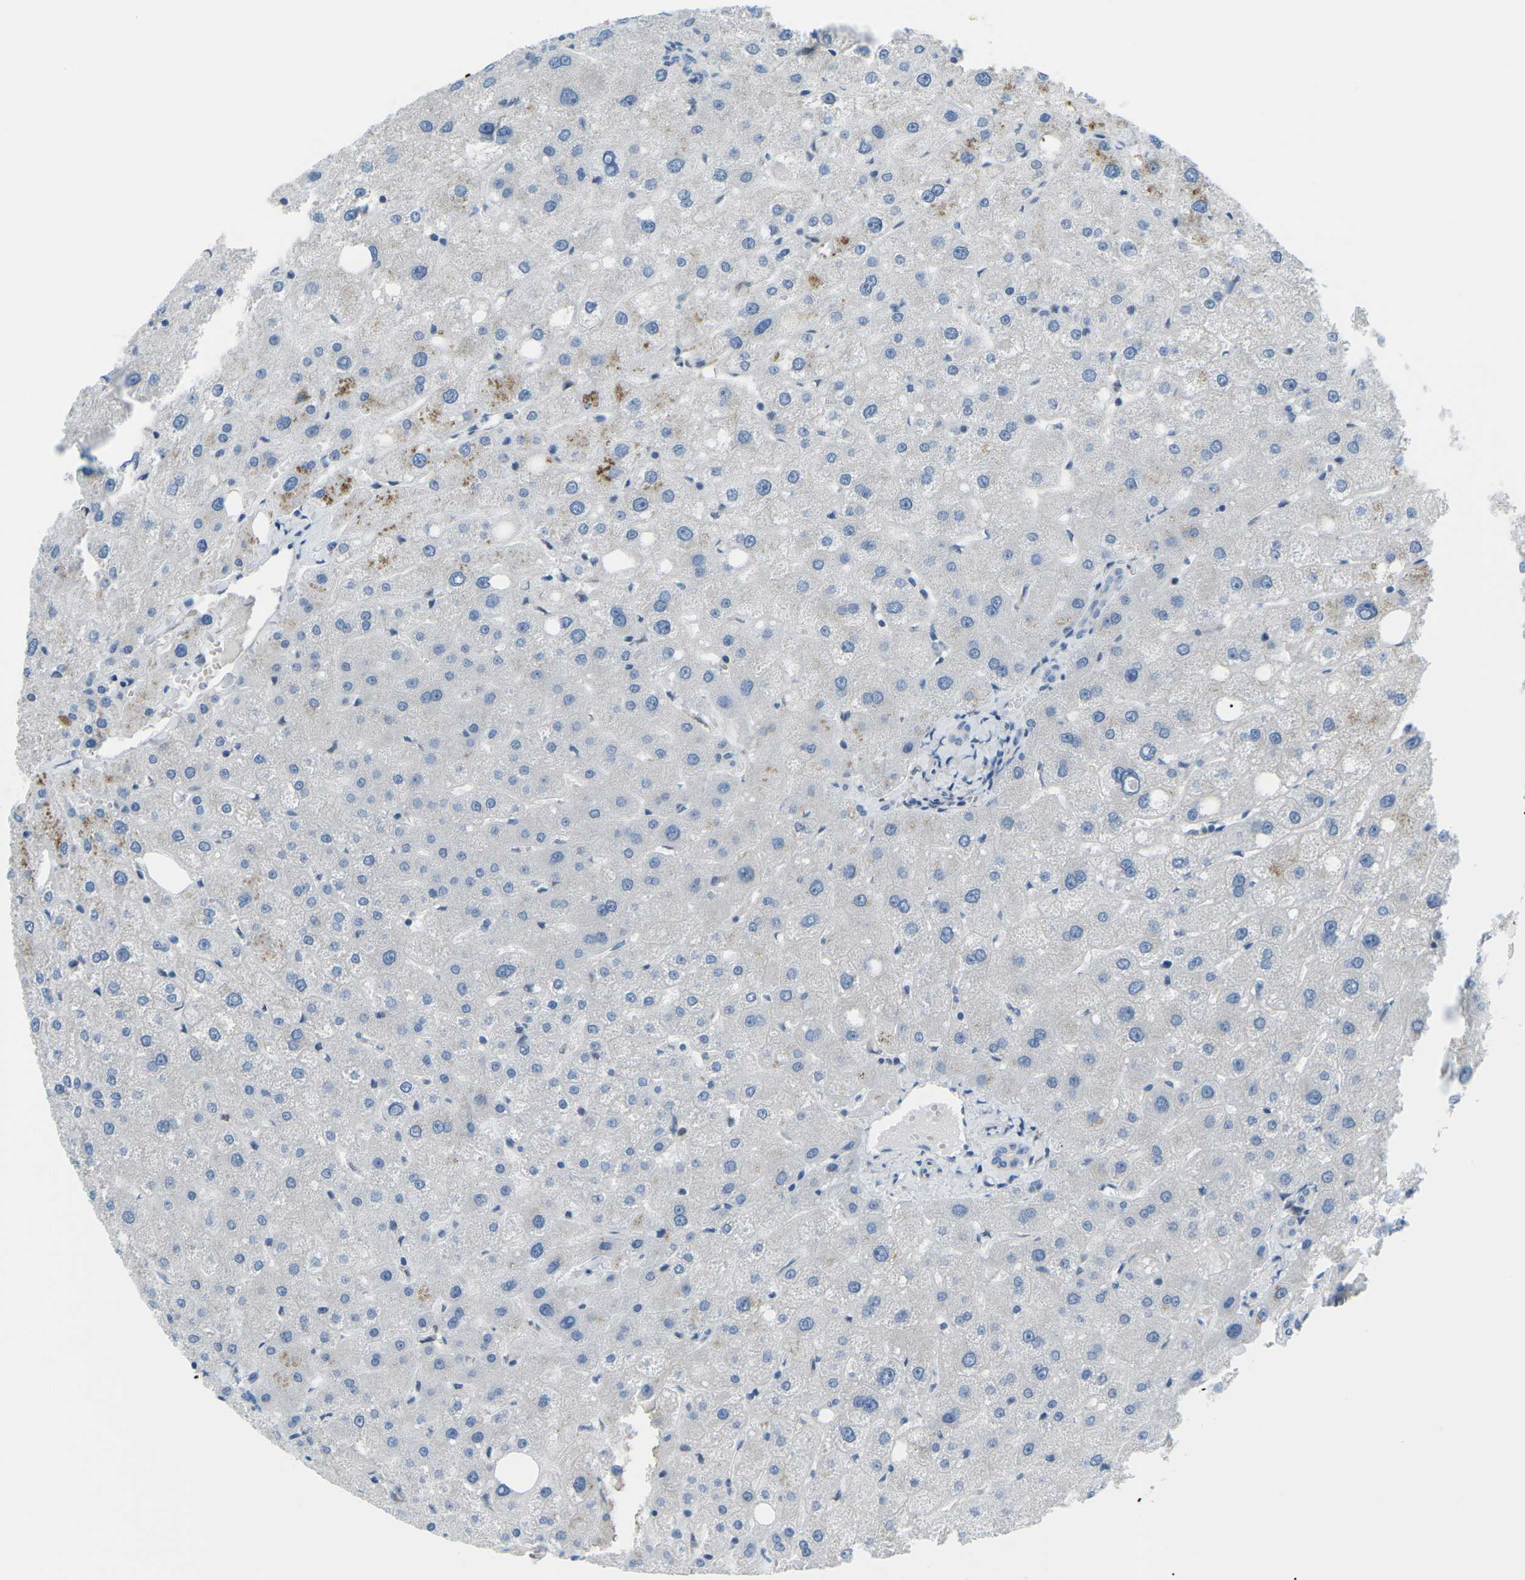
{"staining": {"intensity": "negative", "quantity": "none", "location": "none"}, "tissue": "liver", "cell_type": "Cholangiocytes", "image_type": "normal", "snomed": [{"axis": "morphology", "description": "Normal tissue, NOS"}, {"axis": "topography", "description": "Liver"}], "caption": "Cholangiocytes show no significant positivity in benign liver.", "gene": "MBNL1", "patient": {"sex": "male", "age": 73}}